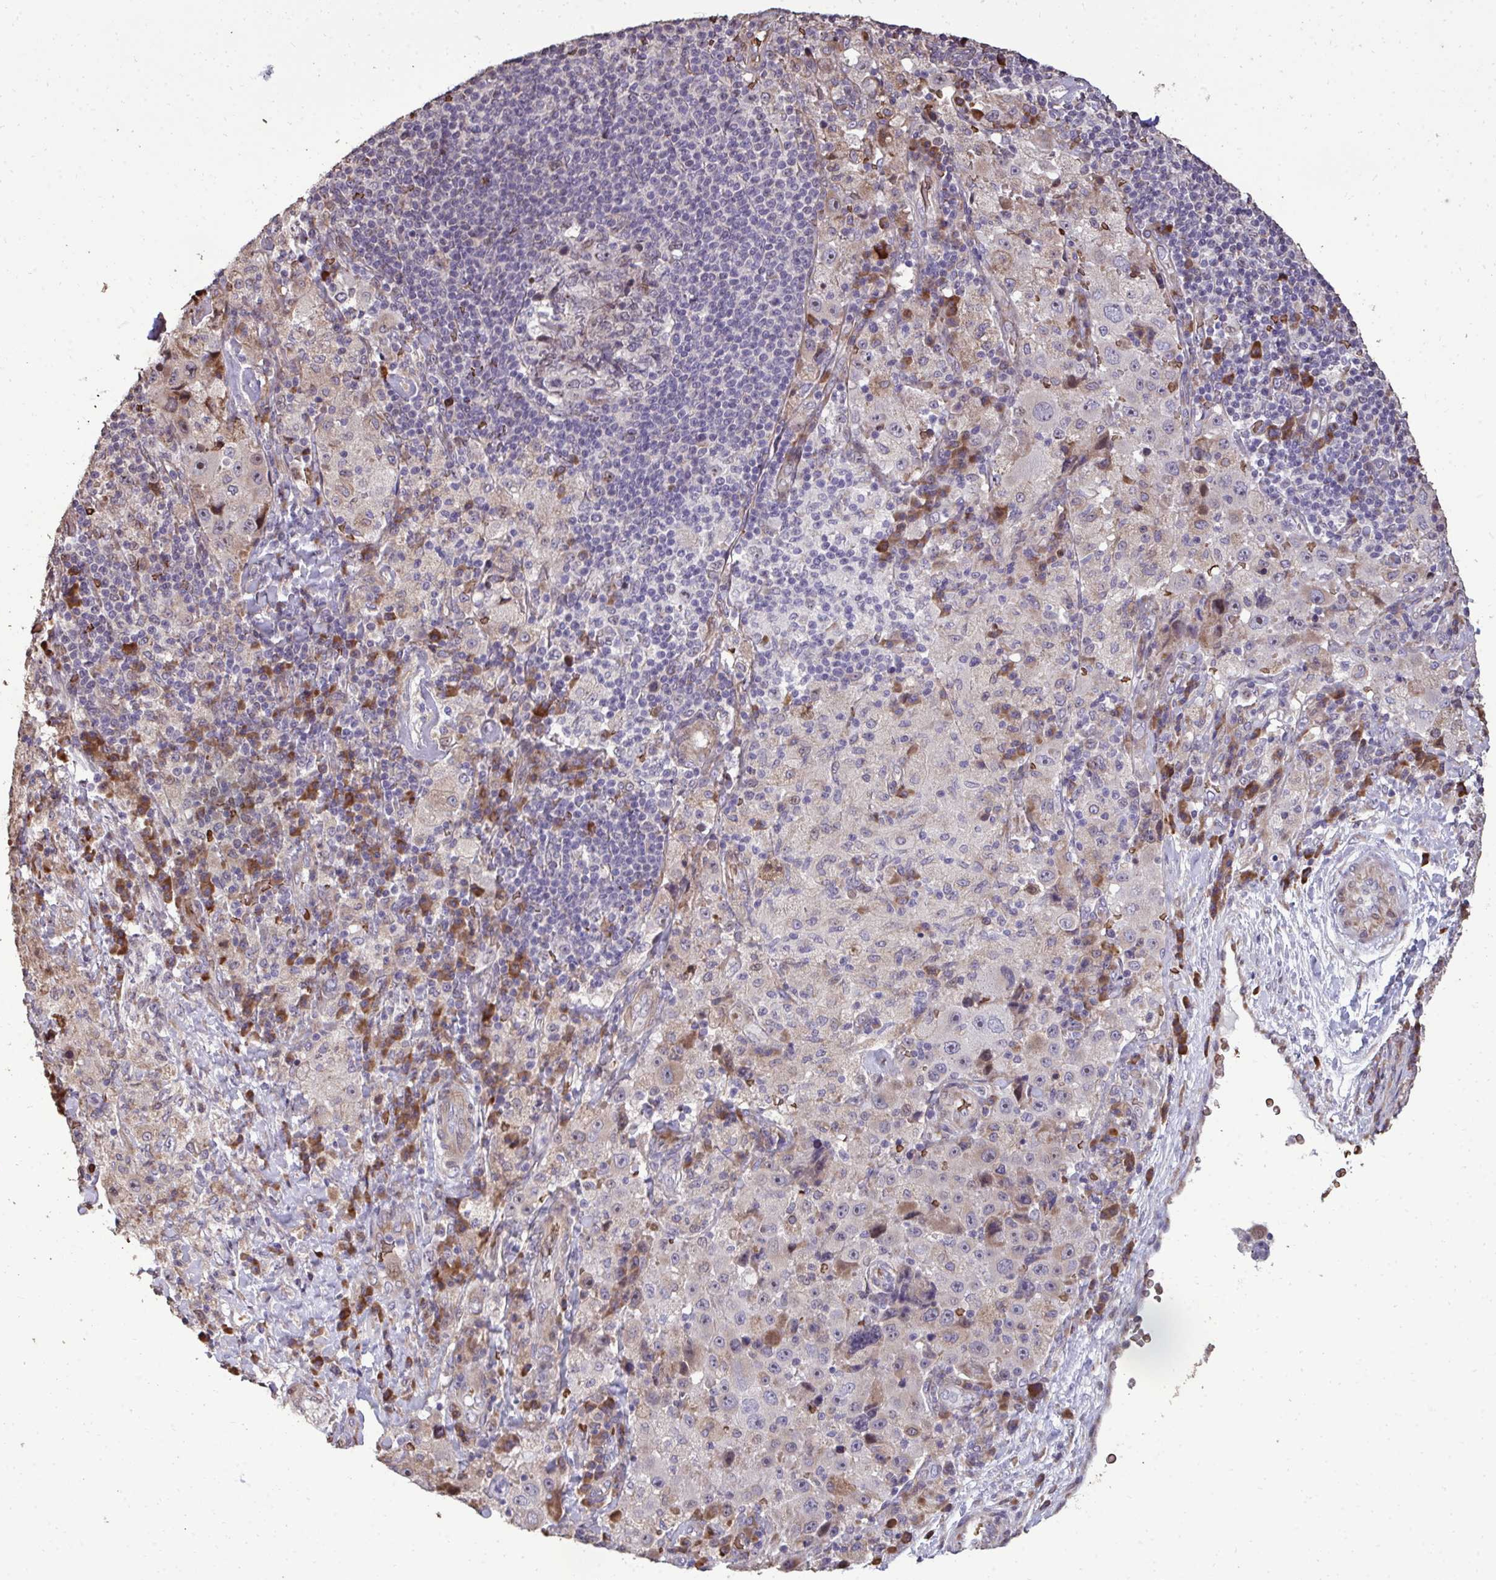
{"staining": {"intensity": "negative", "quantity": "none", "location": "none"}, "tissue": "melanoma", "cell_type": "Tumor cells", "image_type": "cancer", "snomed": [{"axis": "morphology", "description": "Malignant melanoma, Metastatic site"}, {"axis": "topography", "description": "Lymph node"}], "caption": "DAB (3,3'-diaminobenzidine) immunohistochemical staining of malignant melanoma (metastatic site) shows no significant positivity in tumor cells.", "gene": "FIBCD1", "patient": {"sex": "male", "age": 62}}